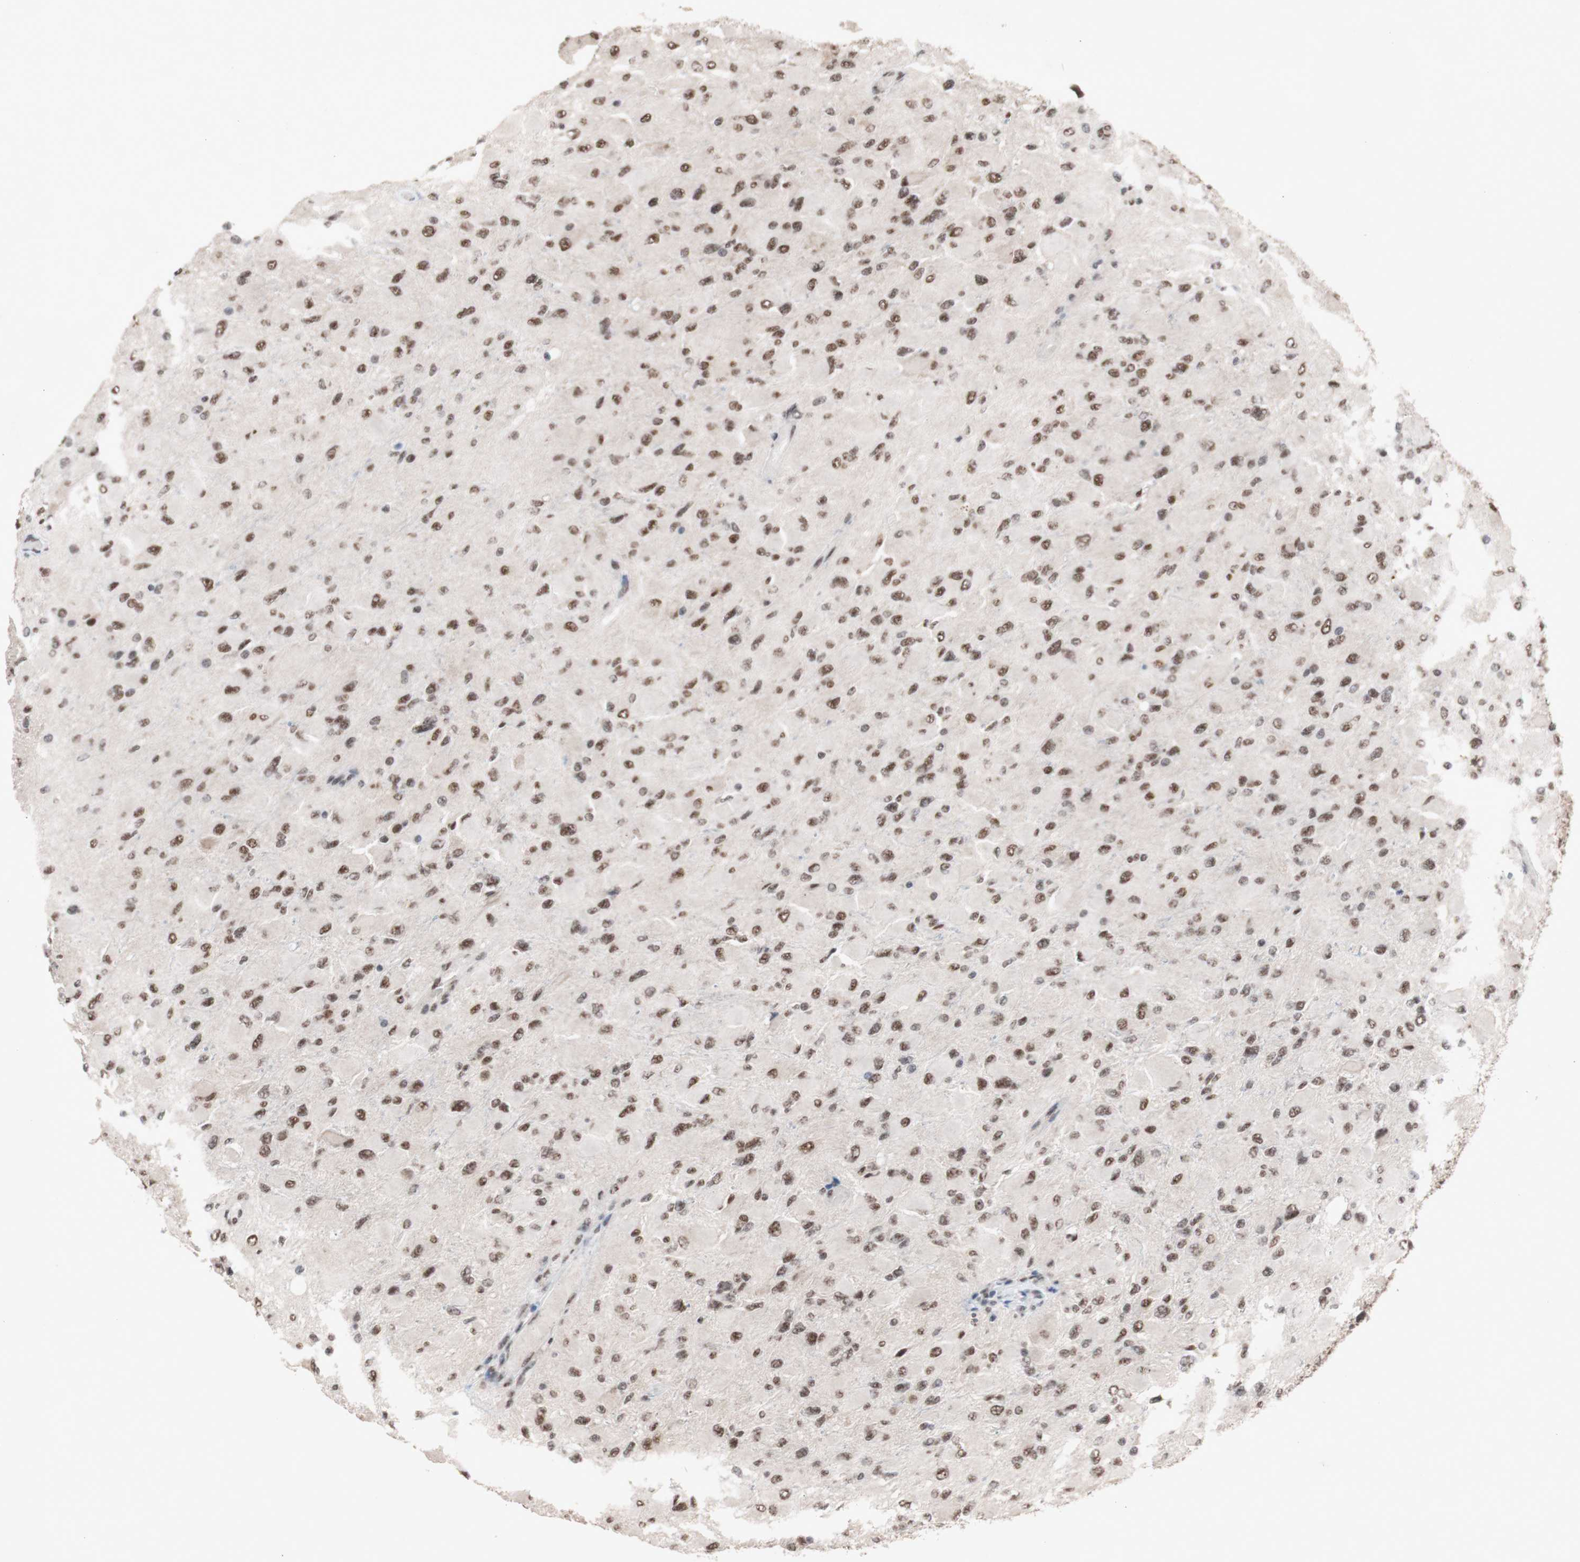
{"staining": {"intensity": "weak", "quantity": ">75%", "location": "nuclear"}, "tissue": "glioma", "cell_type": "Tumor cells", "image_type": "cancer", "snomed": [{"axis": "morphology", "description": "Glioma, malignant, High grade"}, {"axis": "topography", "description": "Cerebral cortex"}], "caption": "Human malignant high-grade glioma stained with a brown dye exhibits weak nuclear positive positivity in approximately >75% of tumor cells.", "gene": "SFPQ", "patient": {"sex": "female", "age": 36}}